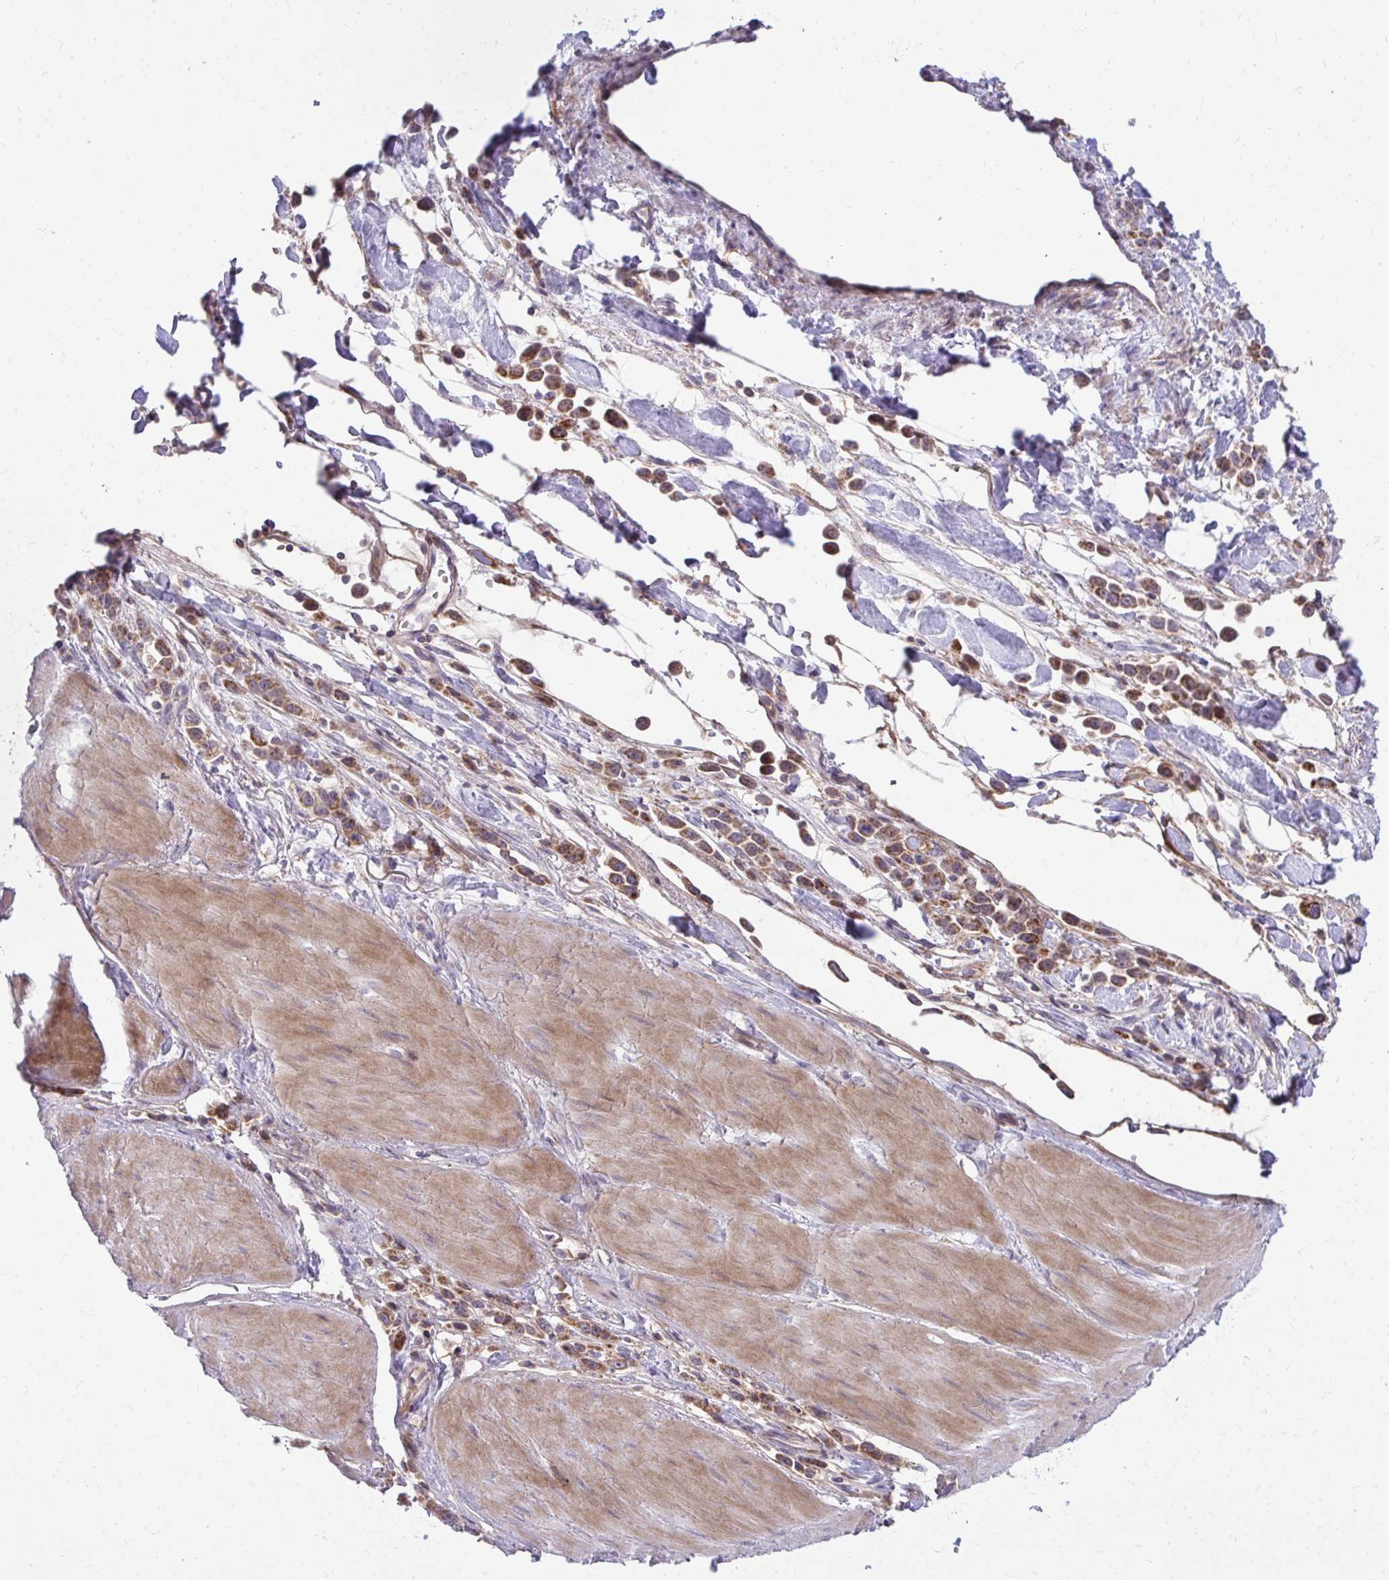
{"staining": {"intensity": "moderate", "quantity": ">75%", "location": "cytoplasmic/membranous"}, "tissue": "stomach cancer", "cell_type": "Tumor cells", "image_type": "cancer", "snomed": [{"axis": "morphology", "description": "Adenocarcinoma, NOS"}, {"axis": "topography", "description": "Stomach"}], "caption": "Stomach cancer tissue displays moderate cytoplasmic/membranous positivity in about >75% of tumor cells, visualized by immunohistochemistry.", "gene": "C16orf54", "patient": {"sex": "male", "age": 47}}